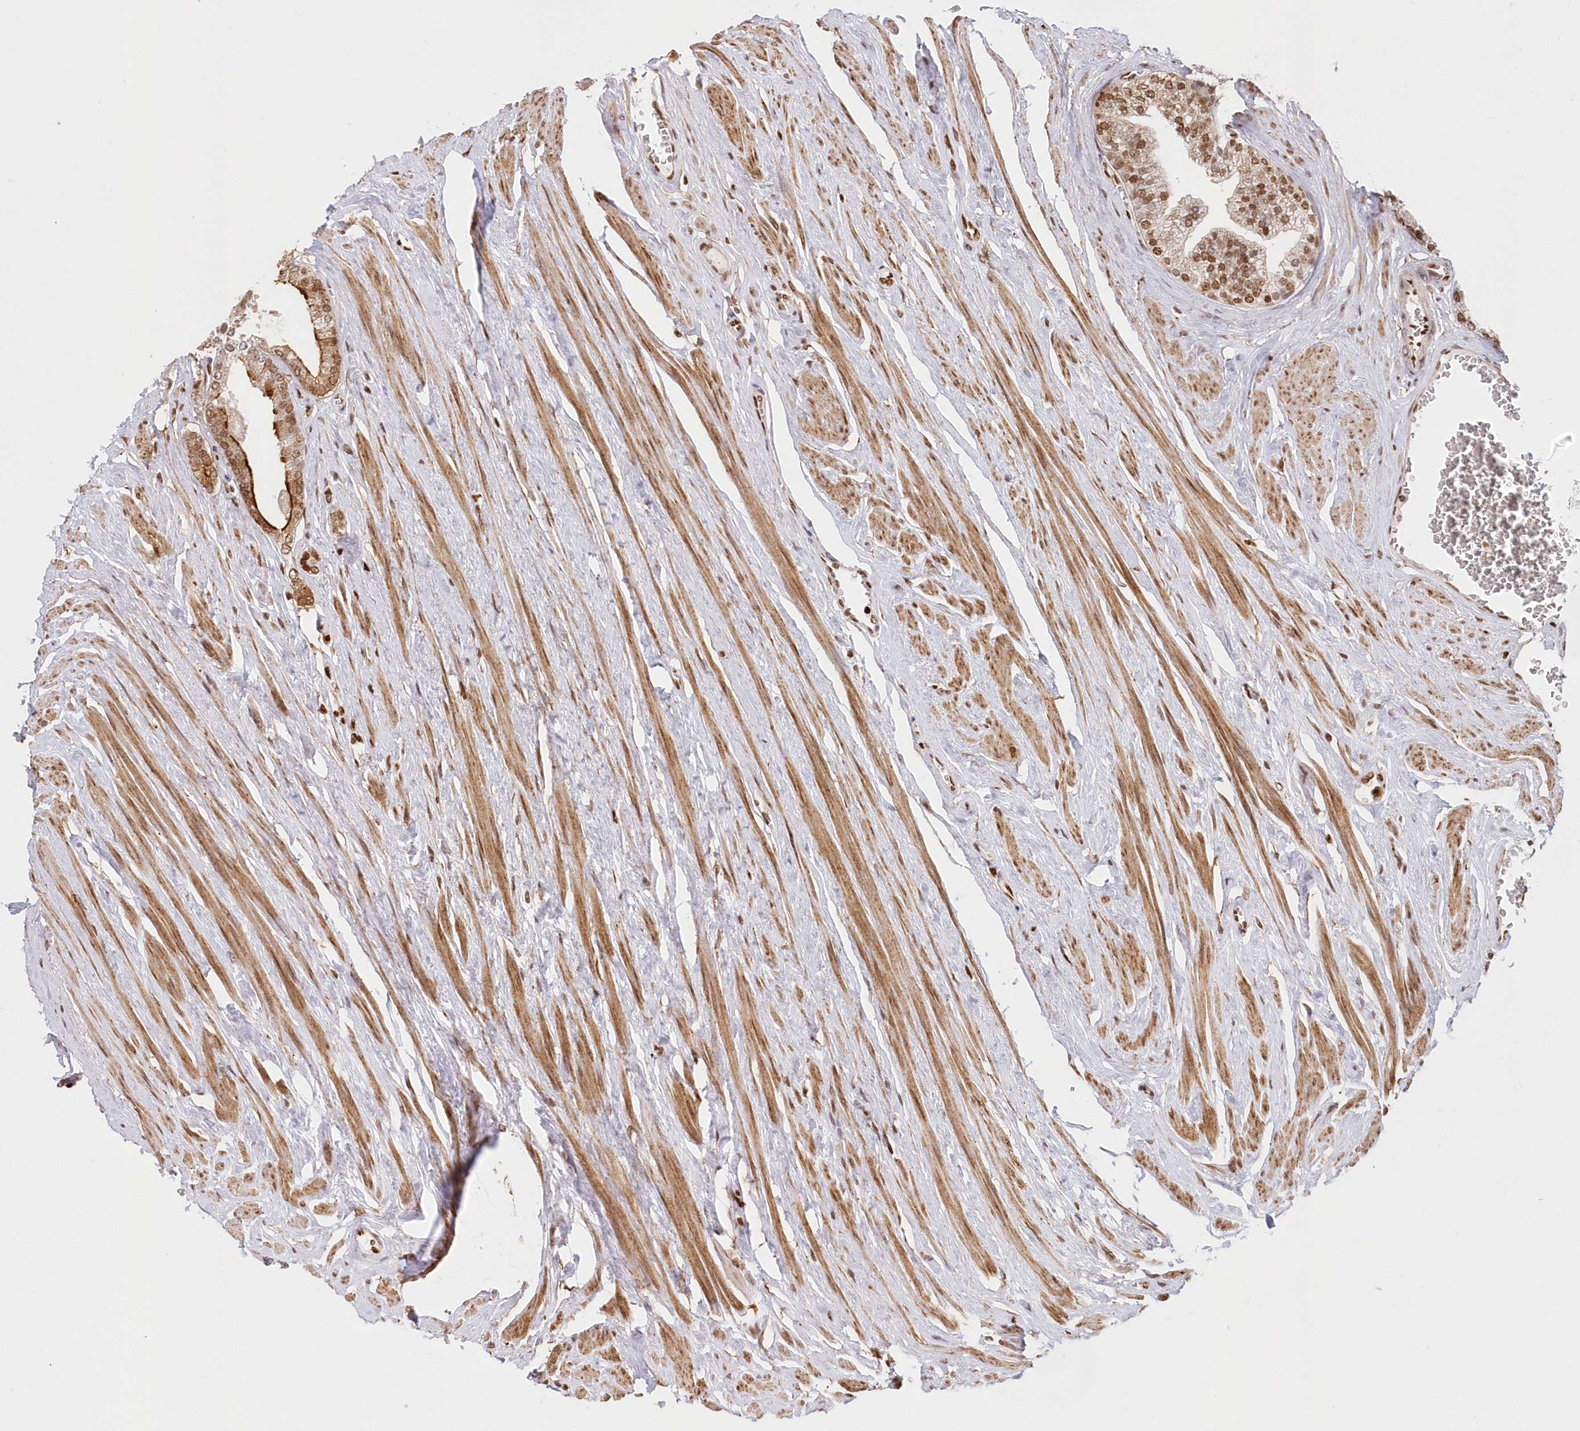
{"staining": {"intensity": "moderate", "quantity": ">75%", "location": "nuclear"}, "tissue": "prostate cancer", "cell_type": "Tumor cells", "image_type": "cancer", "snomed": [{"axis": "morphology", "description": "Adenocarcinoma, Low grade"}, {"axis": "topography", "description": "Prostate"}], "caption": "Low-grade adenocarcinoma (prostate) stained with immunohistochemistry (IHC) exhibits moderate nuclear staining in about >75% of tumor cells.", "gene": "POLR2B", "patient": {"sex": "male", "age": 63}}